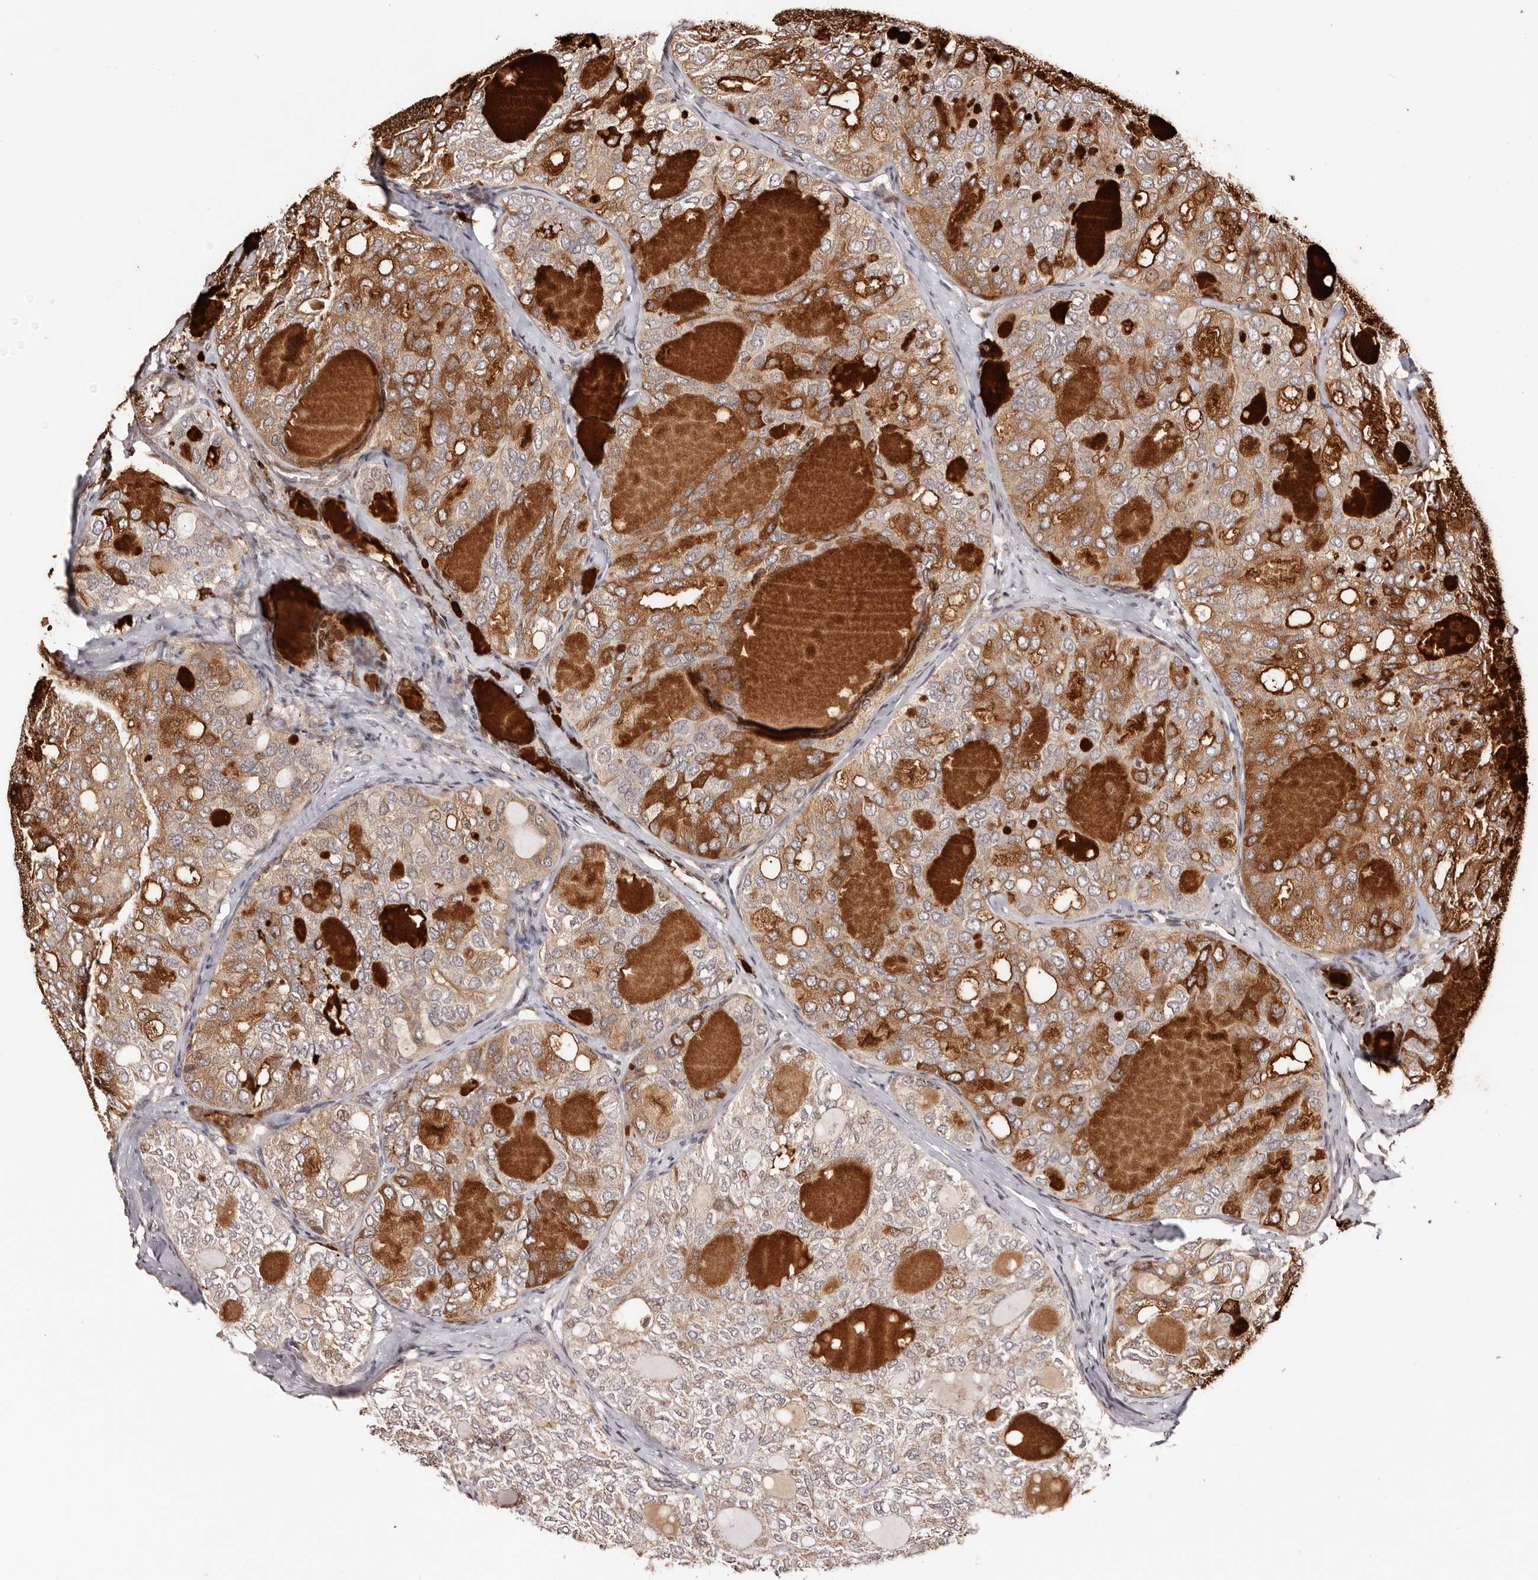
{"staining": {"intensity": "moderate", "quantity": "25%-75%", "location": "cytoplasmic/membranous"}, "tissue": "thyroid cancer", "cell_type": "Tumor cells", "image_type": "cancer", "snomed": [{"axis": "morphology", "description": "Follicular adenoma carcinoma, NOS"}, {"axis": "topography", "description": "Thyroid gland"}], "caption": "Immunohistochemistry (IHC) of human thyroid cancer (follicular adenoma carcinoma) shows medium levels of moderate cytoplasmic/membranous expression in about 25%-75% of tumor cells.", "gene": "HIVEP3", "patient": {"sex": "male", "age": 75}}